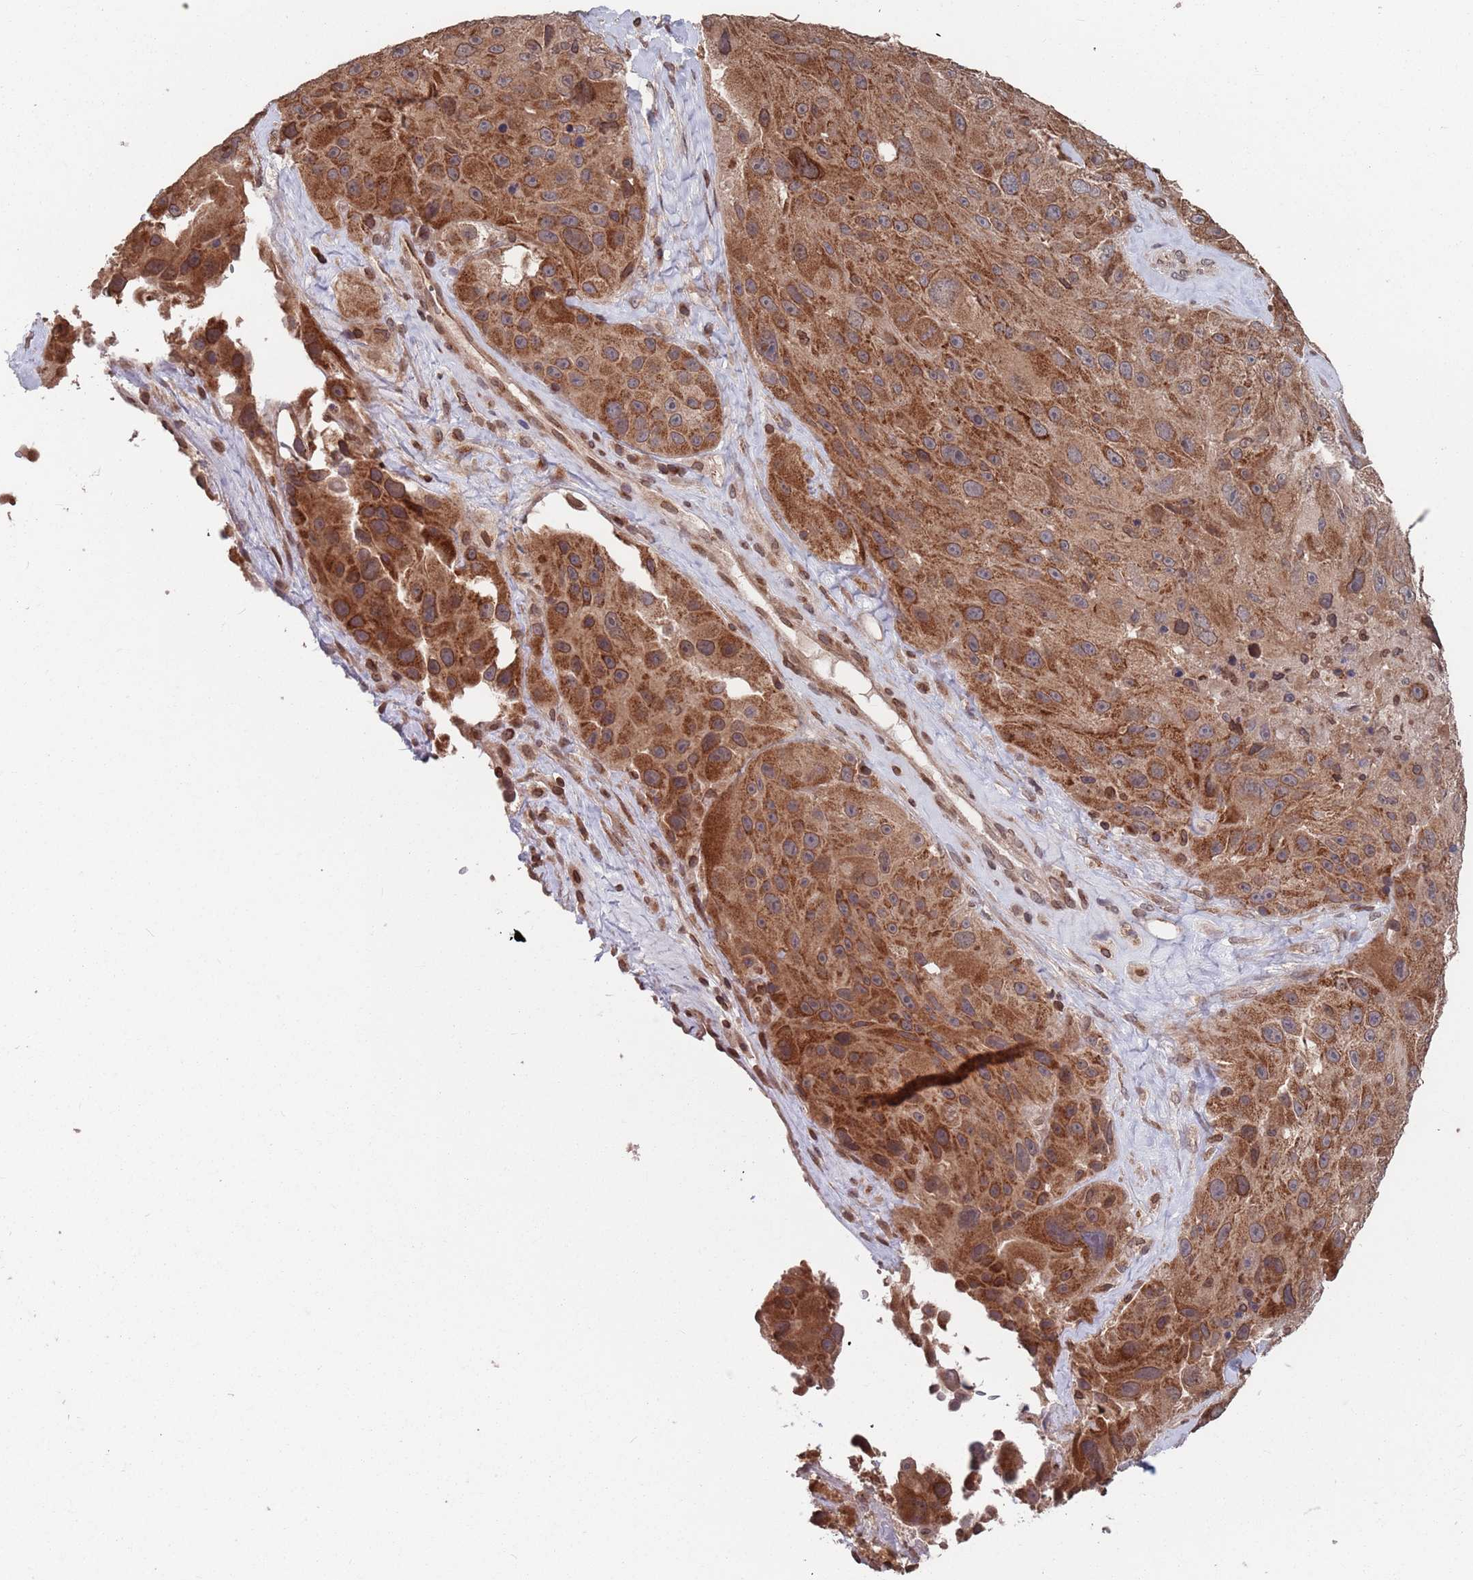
{"staining": {"intensity": "moderate", "quantity": ">75%", "location": "cytoplasmic/membranous"}, "tissue": "melanoma", "cell_type": "Tumor cells", "image_type": "cancer", "snomed": [{"axis": "morphology", "description": "Malignant melanoma, Metastatic site"}, {"axis": "topography", "description": "Lymph node"}], "caption": "An image of melanoma stained for a protein exhibits moderate cytoplasmic/membranous brown staining in tumor cells.", "gene": "SDHAF3", "patient": {"sex": "male", "age": 62}}